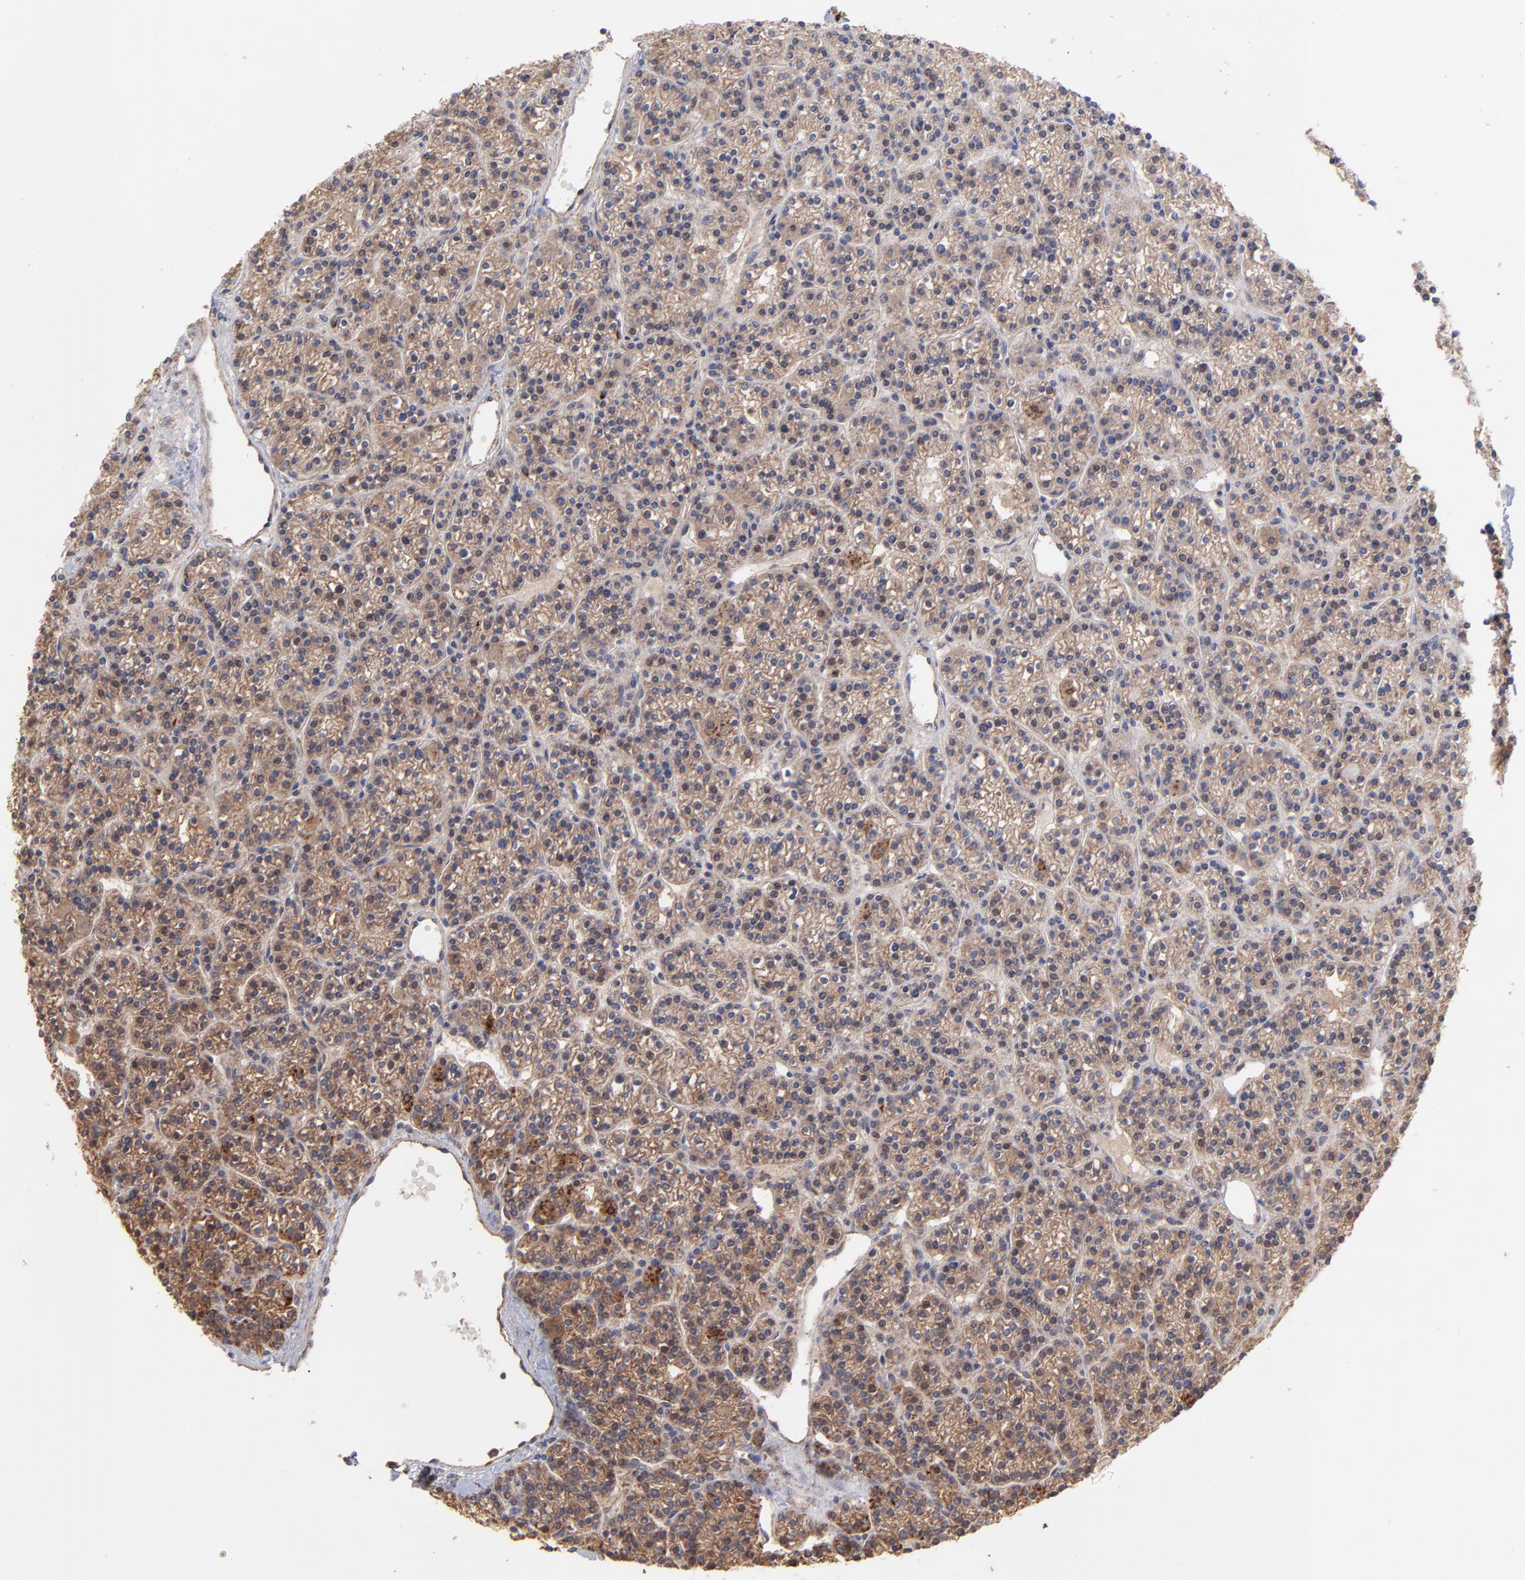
{"staining": {"intensity": "strong", "quantity": ">75%", "location": "cytoplasmic/membranous"}, "tissue": "parathyroid gland", "cell_type": "Glandular cells", "image_type": "normal", "snomed": [{"axis": "morphology", "description": "Normal tissue, NOS"}, {"axis": "topography", "description": "Parathyroid gland"}], "caption": "This photomicrograph exhibits IHC staining of normal human parathyroid gland, with high strong cytoplasmic/membranous staining in about >75% of glandular cells.", "gene": "PFKM", "patient": {"sex": "female", "age": 50}}